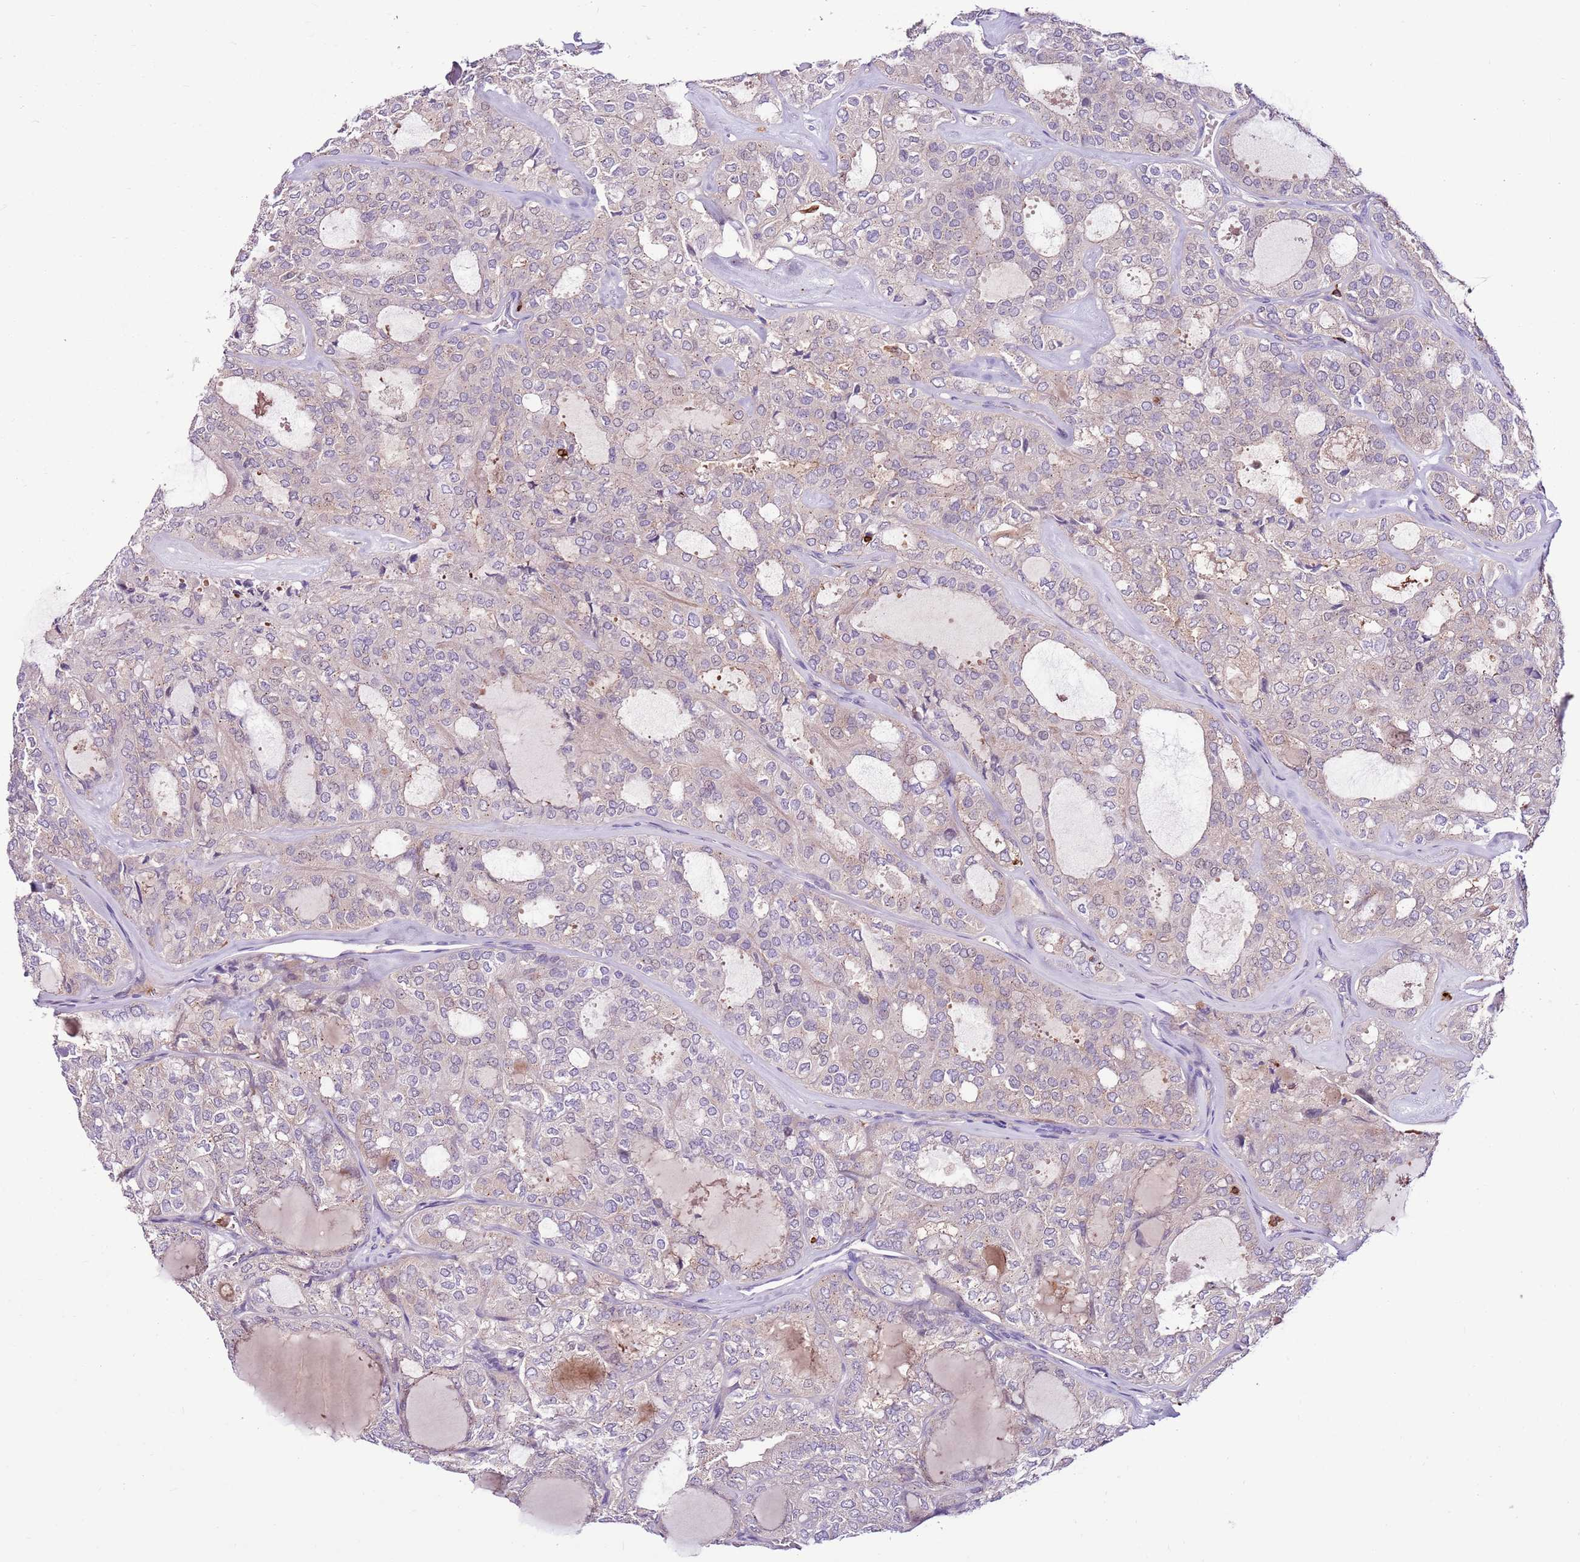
{"staining": {"intensity": "negative", "quantity": "none", "location": "none"}, "tissue": "thyroid cancer", "cell_type": "Tumor cells", "image_type": "cancer", "snomed": [{"axis": "morphology", "description": "Follicular adenoma carcinoma, NOS"}, {"axis": "topography", "description": "Thyroid gland"}], "caption": "Immunohistochemical staining of follicular adenoma carcinoma (thyroid) exhibits no significant staining in tumor cells.", "gene": "ZSWIM1", "patient": {"sex": "male", "age": 75}}